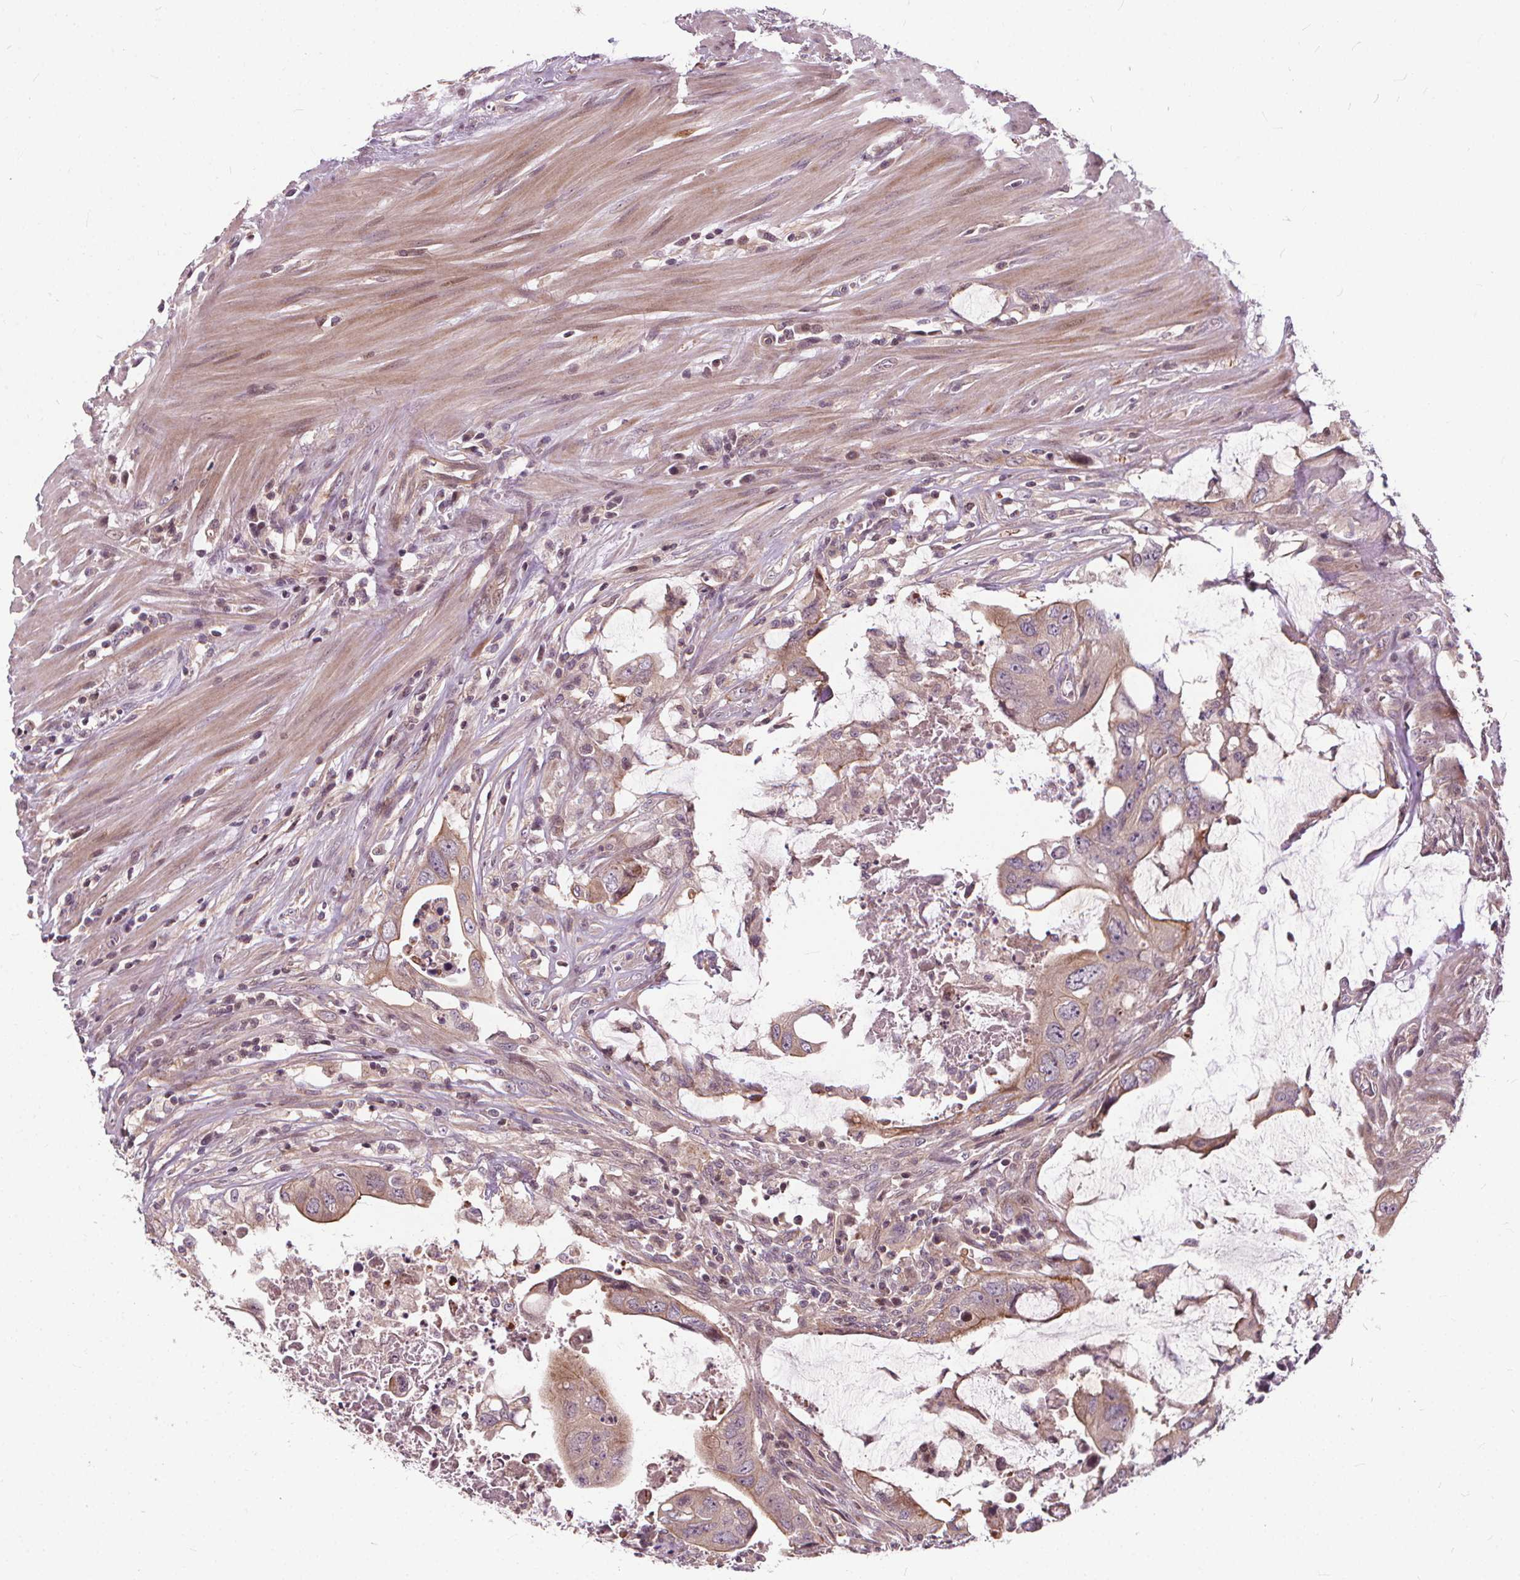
{"staining": {"intensity": "moderate", "quantity": ">75%", "location": "cytoplasmic/membranous"}, "tissue": "colorectal cancer", "cell_type": "Tumor cells", "image_type": "cancer", "snomed": [{"axis": "morphology", "description": "Adenocarcinoma, NOS"}, {"axis": "topography", "description": "Colon"}], "caption": "Immunohistochemistry histopathology image of neoplastic tissue: adenocarcinoma (colorectal) stained using IHC demonstrates medium levels of moderate protein expression localized specifically in the cytoplasmic/membranous of tumor cells, appearing as a cytoplasmic/membranous brown color.", "gene": "INPP5E", "patient": {"sex": "male", "age": 57}}